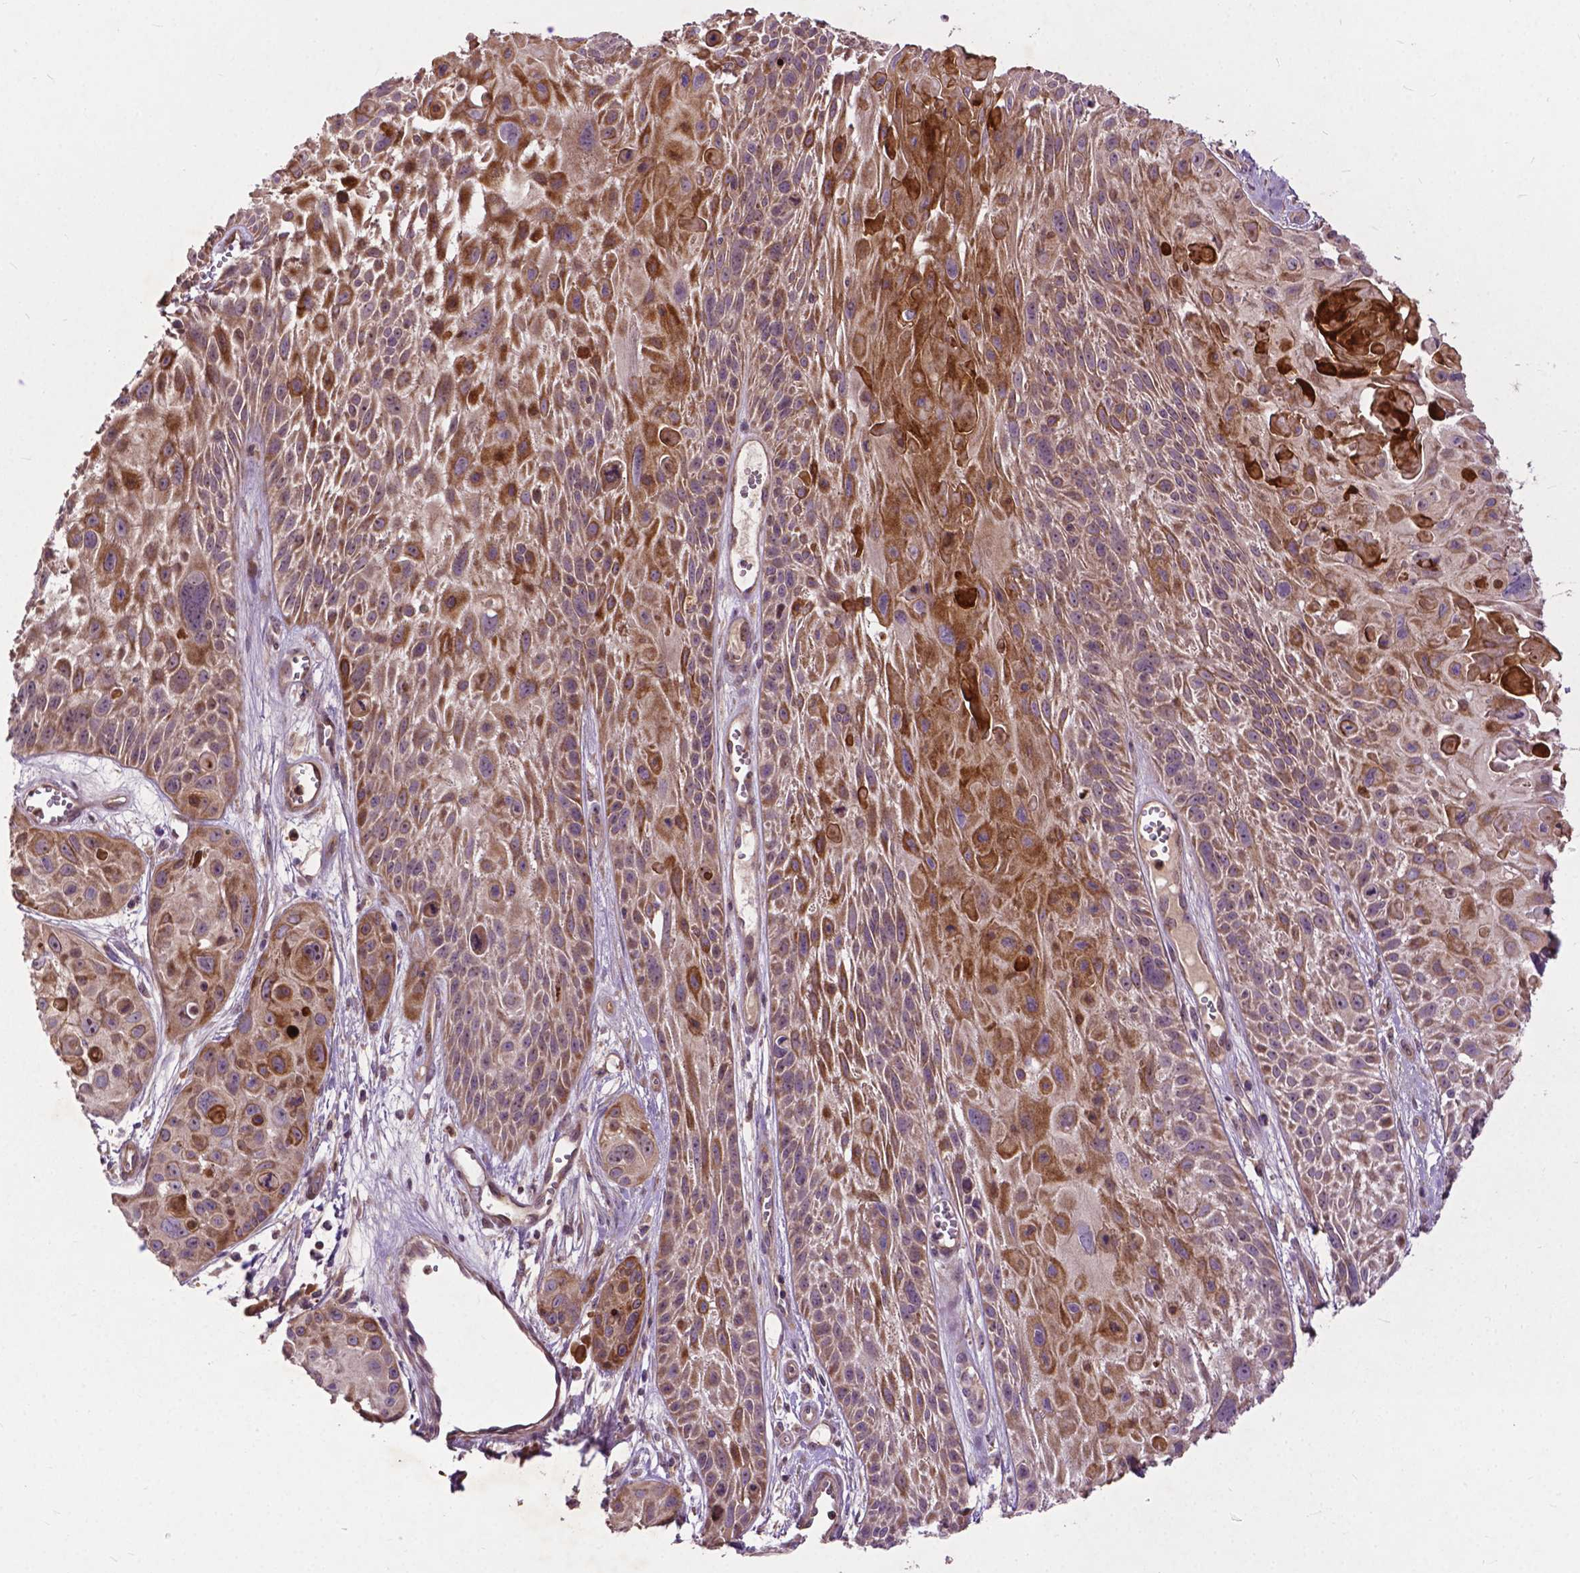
{"staining": {"intensity": "strong", "quantity": "25%-75%", "location": "cytoplasmic/membranous"}, "tissue": "skin cancer", "cell_type": "Tumor cells", "image_type": "cancer", "snomed": [{"axis": "morphology", "description": "Squamous cell carcinoma, NOS"}, {"axis": "topography", "description": "Skin"}, {"axis": "topography", "description": "Anal"}], "caption": "A high amount of strong cytoplasmic/membranous positivity is present in about 25%-75% of tumor cells in squamous cell carcinoma (skin) tissue.", "gene": "PARP3", "patient": {"sex": "female", "age": 75}}